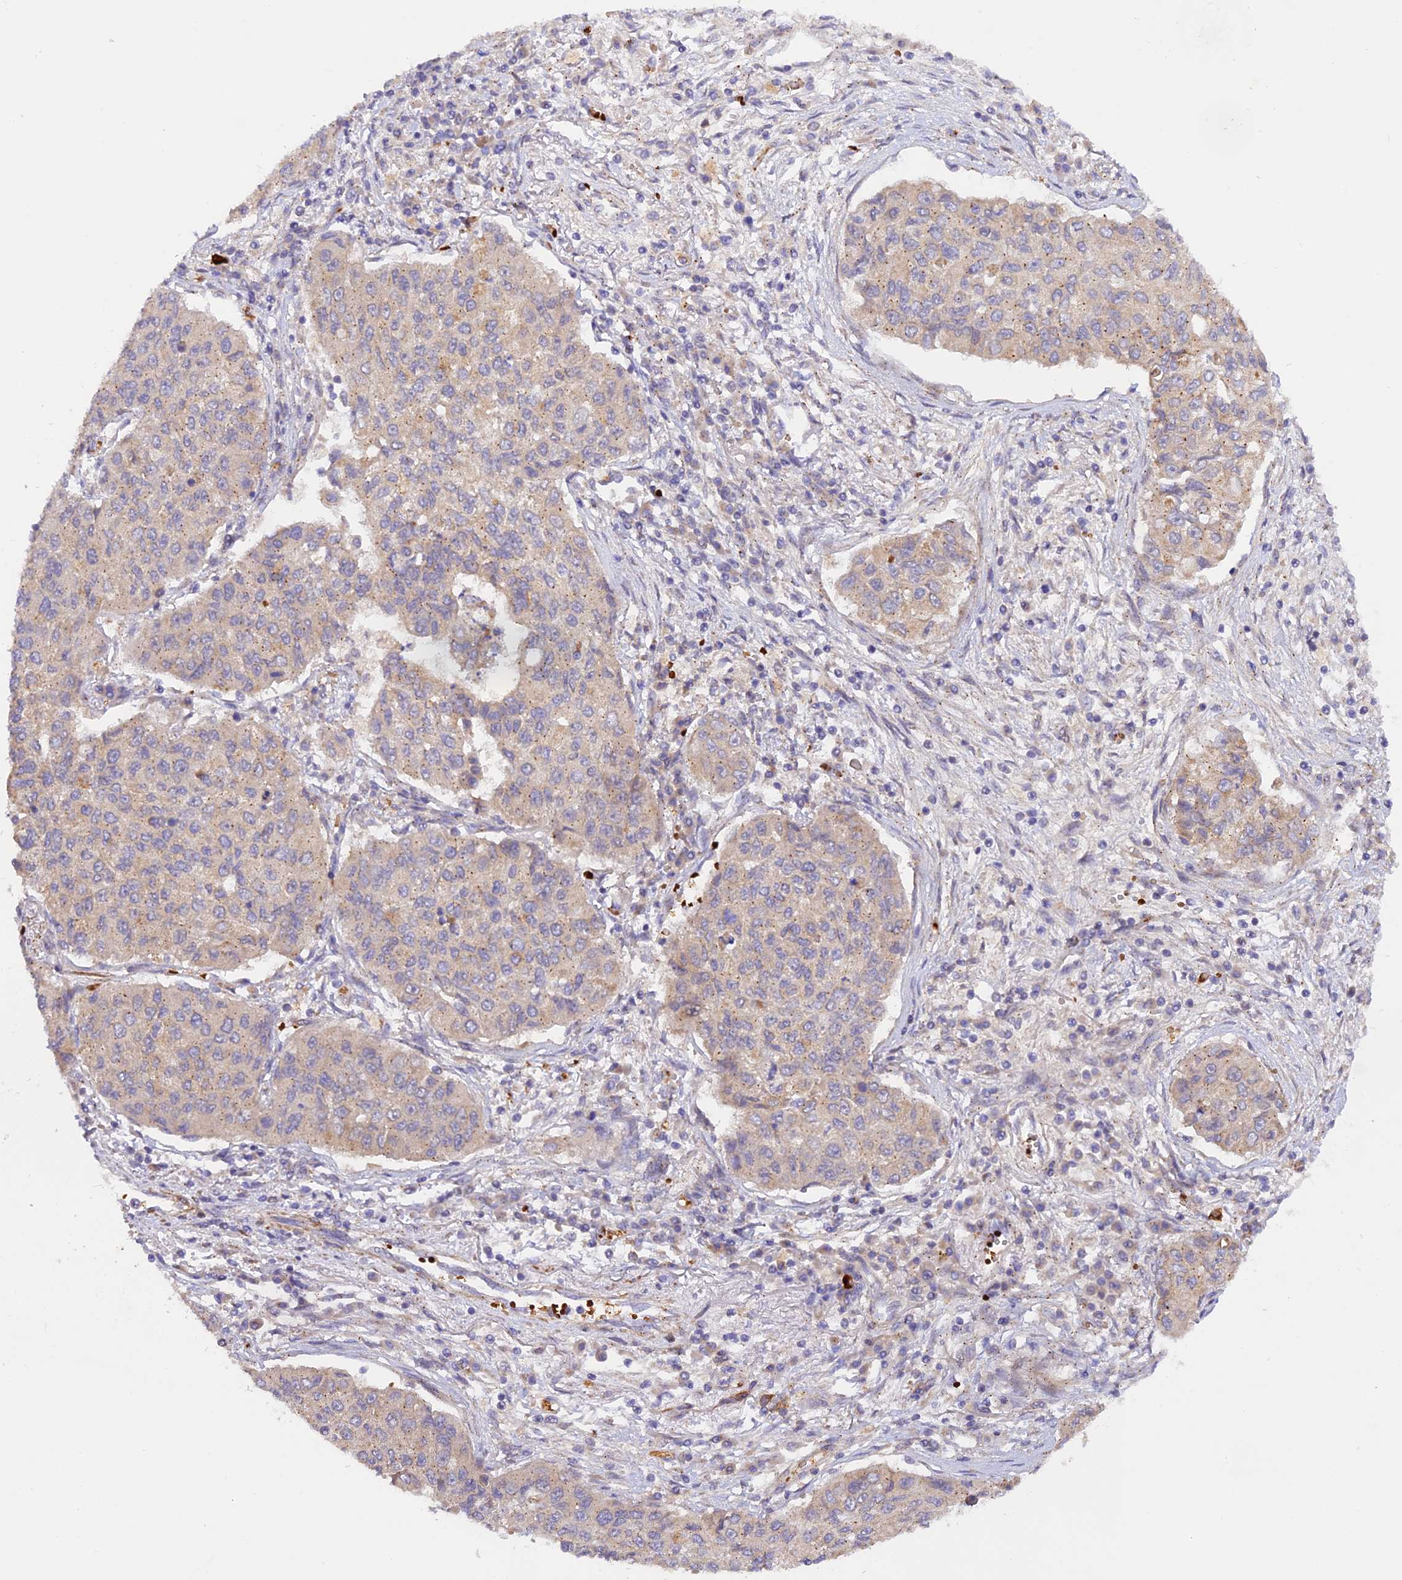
{"staining": {"intensity": "negative", "quantity": "none", "location": "none"}, "tissue": "lung cancer", "cell_type": "Tumor cells", "image_type": "cancer", "snomed": [{"axis": "morphology", "description": "Squamous cell carcinoma, NOS"}, {"axis": "topography", "description": "Lung"}], "caption": "The image demonstrates no staining of tumor cells in lung squamous cell carcinoma.", "gene": "WDFY4", "patient": {"sex": "male", "age": 74}}